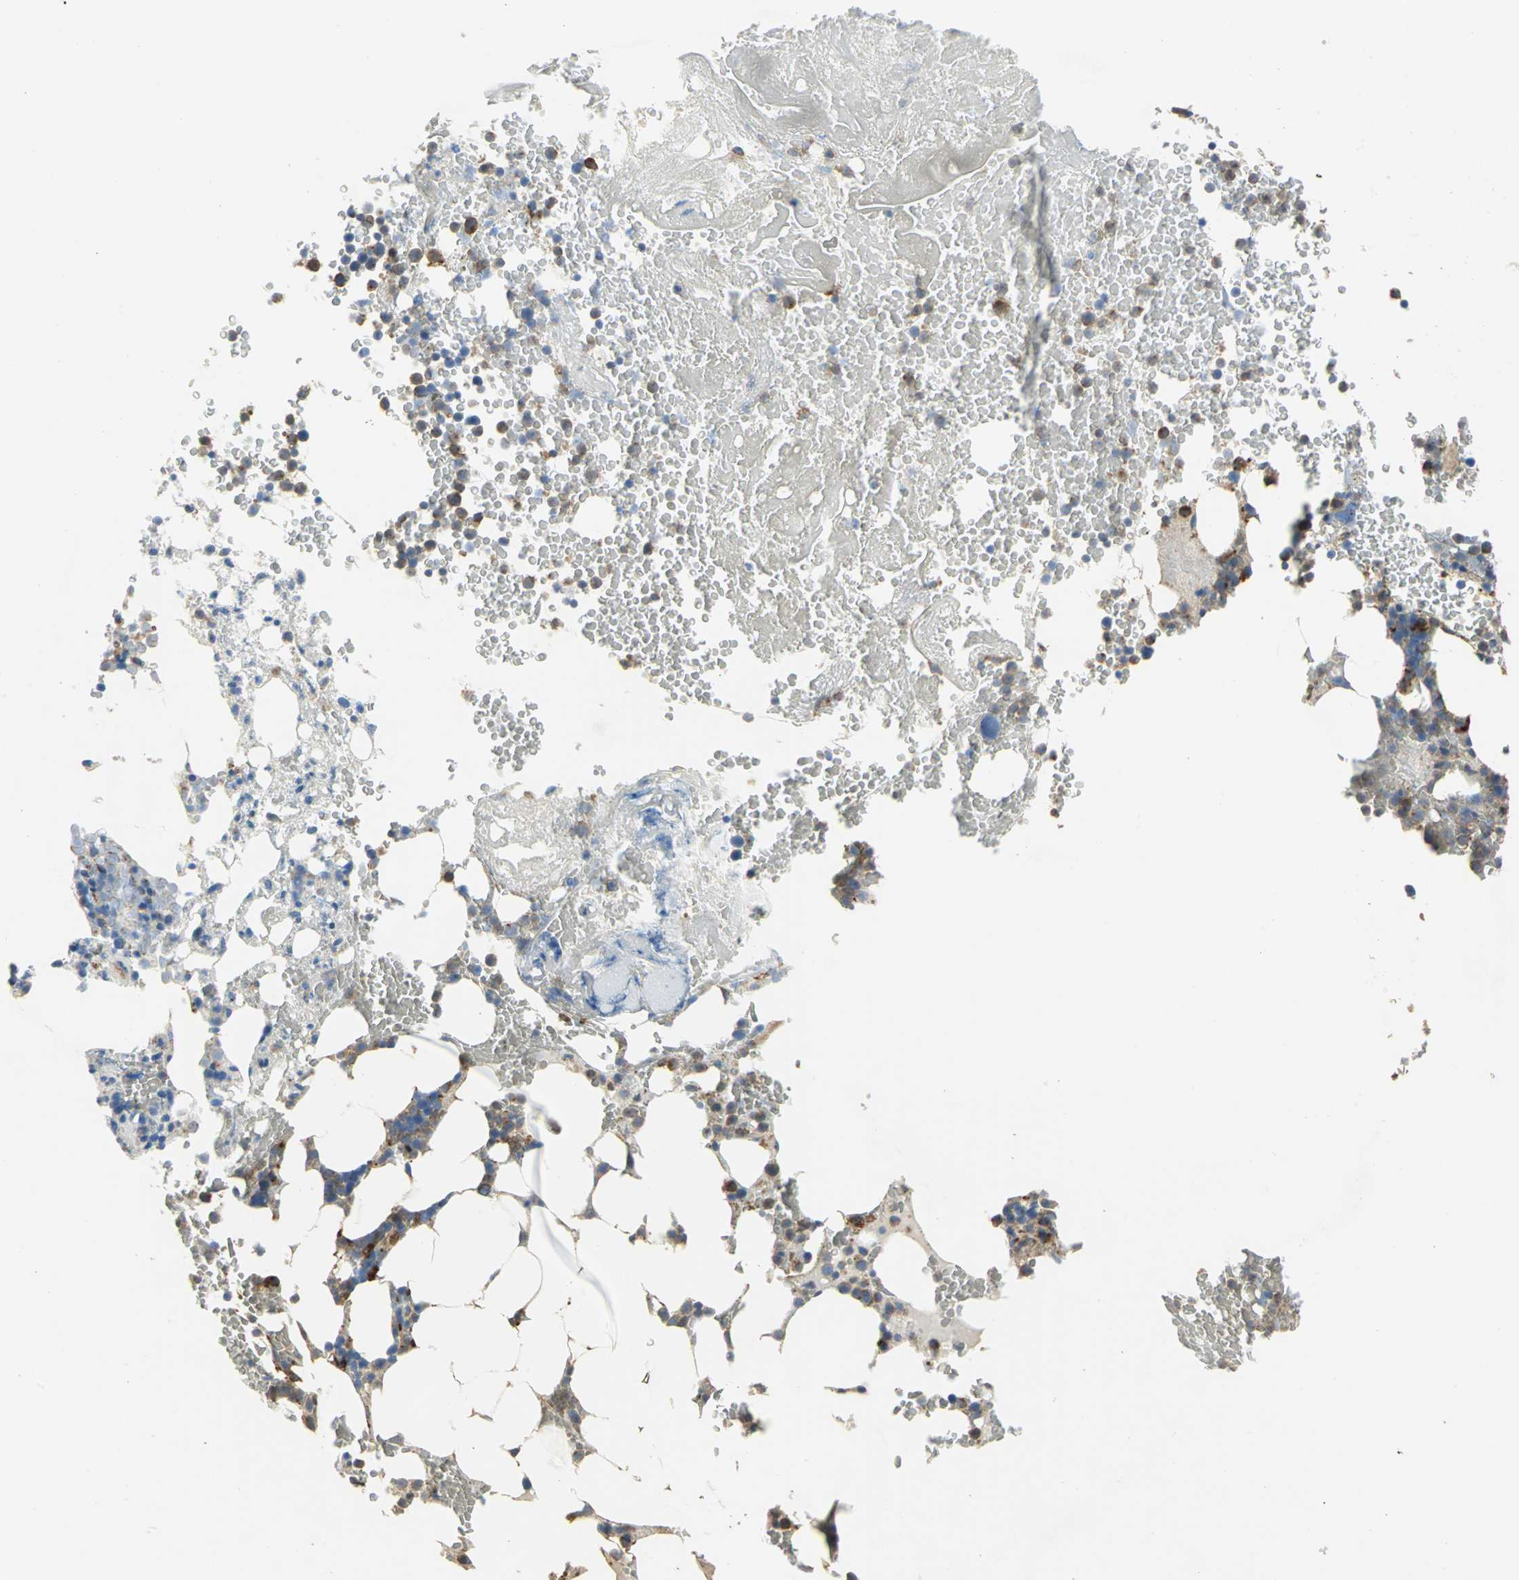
{"staining": {"intensity": "weak", "quantity": "25%-75%", "location": "cytoplasmic/membranous,nuclear"}, "tissue": "bone marrow", "cell_type": "Hematopoietic cells", "image_type": "normal", "snomed": [{"axis": "morphology", "description": "Normal tissue, NOS"}, {"axis": "topography", "description": "Bone marrow"}], "caption": "Unremarkable bone marrow was stained to show a protein in brown. There is low levels of weak cytoplasmic/membranous,nuclear expression in approximately 25%-75% of hematopoietic cells. Immunohistochemistry (ihc) stains the protein in brown and the nuclei are stained blue.", "gene": "DIAPH2", "patient": {"sex": "female", "age": 66}}